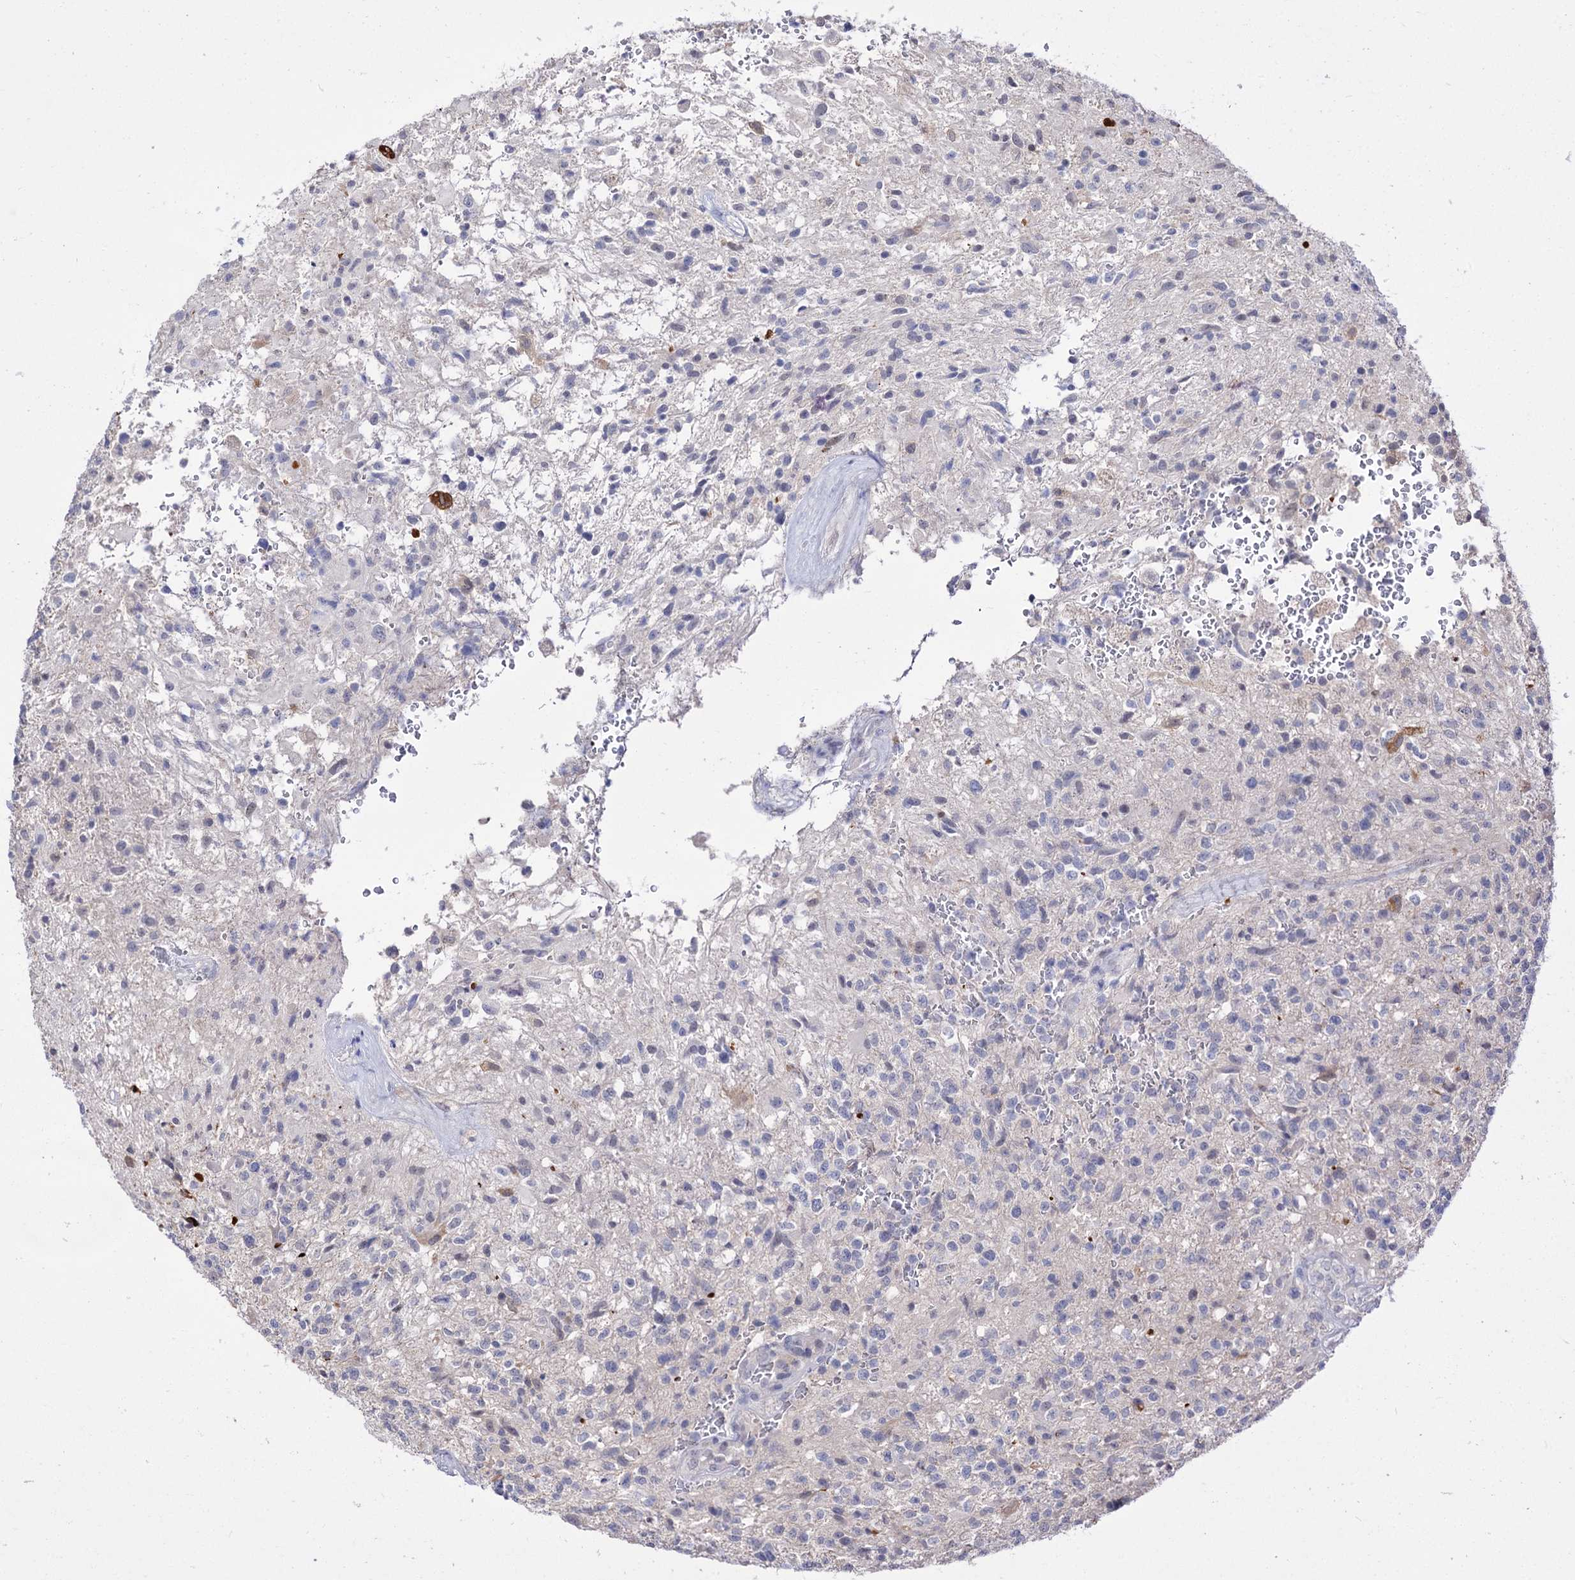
{"staining": {"intensity": "negative", "quantity": "none", "location": "none"}, "tissue": "glioma", "cell_type": "Tumor cells", "image_type": "cancer", "snomed": [{"axis": "morphology", "description": "Glioma, malignant, High grade"}, {"axis": "topography", "description": "Brain"}], "caption": "Immunohistochemical staining of human glioma exhibits no significant expression in tumor cells.", "gene": "NEK10", "patient": {"sex": "male", "age": 56}}